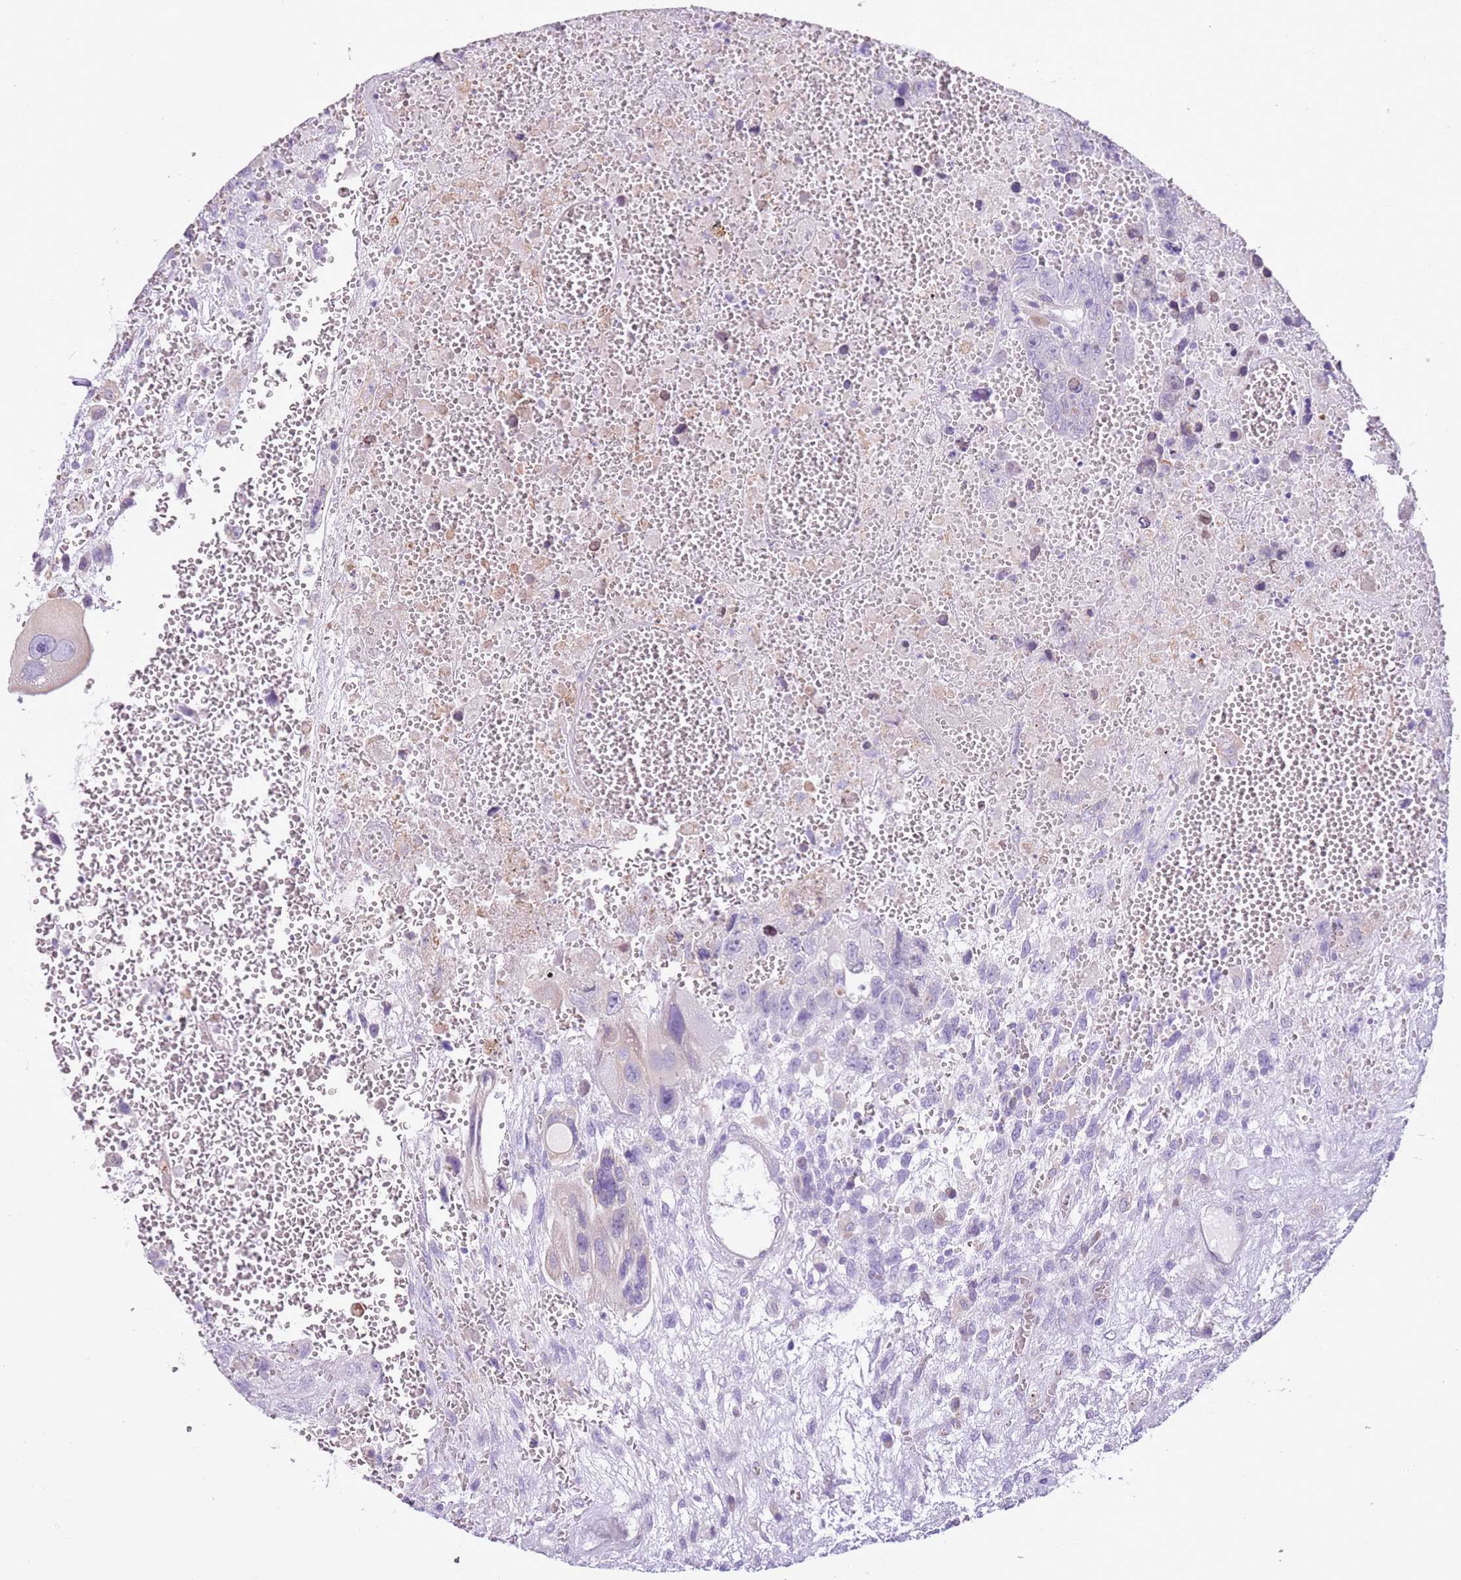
{"staining": {"intensity": "negative", "quantity": "none", "location": "none"}, "tissue": "testis cancer", "cell_type": "Tumor cells", "image_type": "cancer", "snomed": [{"axis": "morphology", "description": "Carcinoma, Embryonal, NOS"}, {"axis": "topography", "description": "Testis"}], "caption": "A photomicrograph of human testis cancer is negative for staining in tumor cells. The staining is performed using DAB brown chromogen with nuclei counter-stained in using hematoxylin.", "gene": "OAF", "patient": {"sex": "male", "age": 28}}